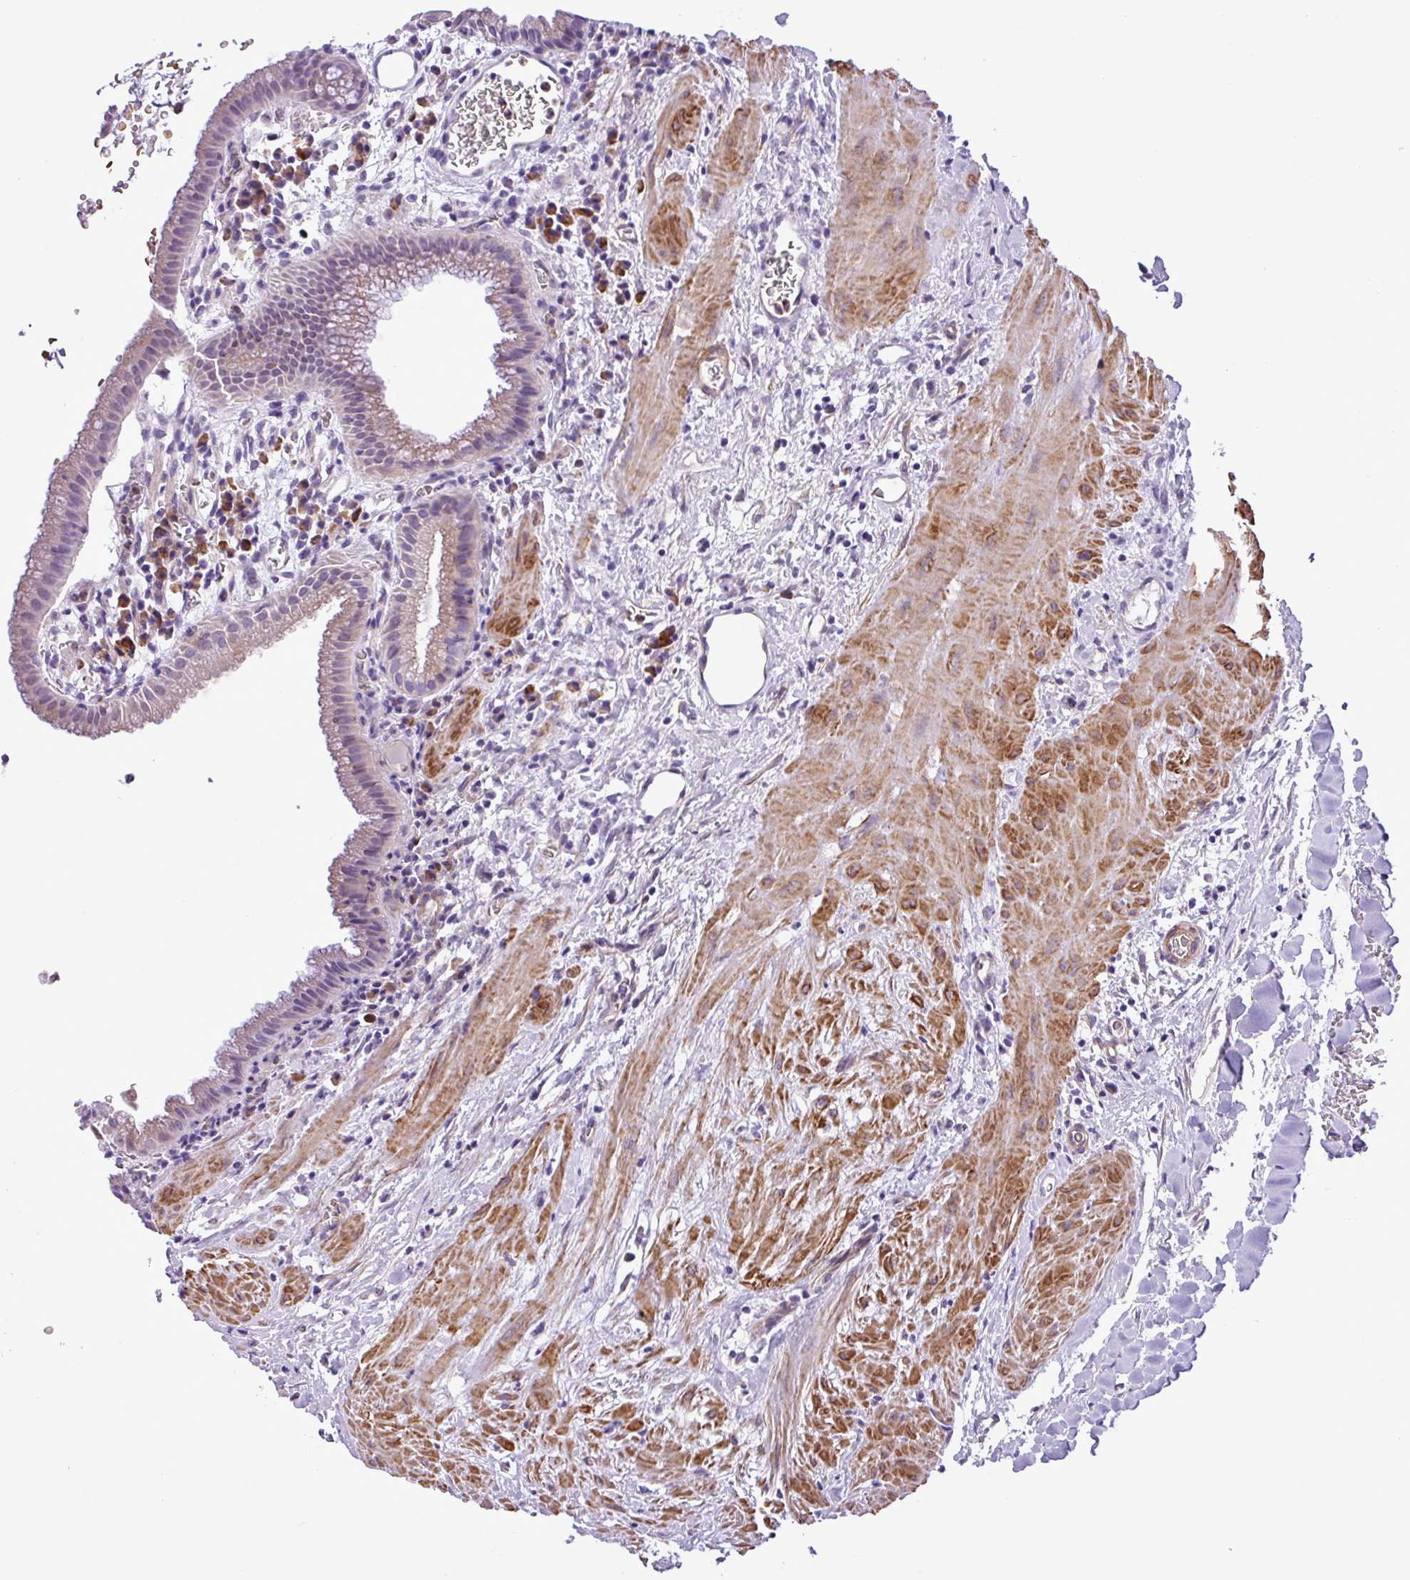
{"staining": {"intensity": "weak", "quantity": "25%-75%", "location": "cytoplasmic/membranous"}, "tissue": "gallbladder", "cell_type": "Glandular cells", "image_type": "normal", "snomed": [{"axis": "morphology", "description": "Normal tissue, NOS"}, {"axis": "topography", "description": "Gallbladder"}], "caption": "IHC (DAB (3,3'-diaminobenzidine)) staining of unremarkable gallbladder demonstrates weak cytoplasmic/membranous protein positivity in about 25%-75% of glandular cells.", "gene": "C11orf91", "patient": {"sex": "male", "age": 78}}